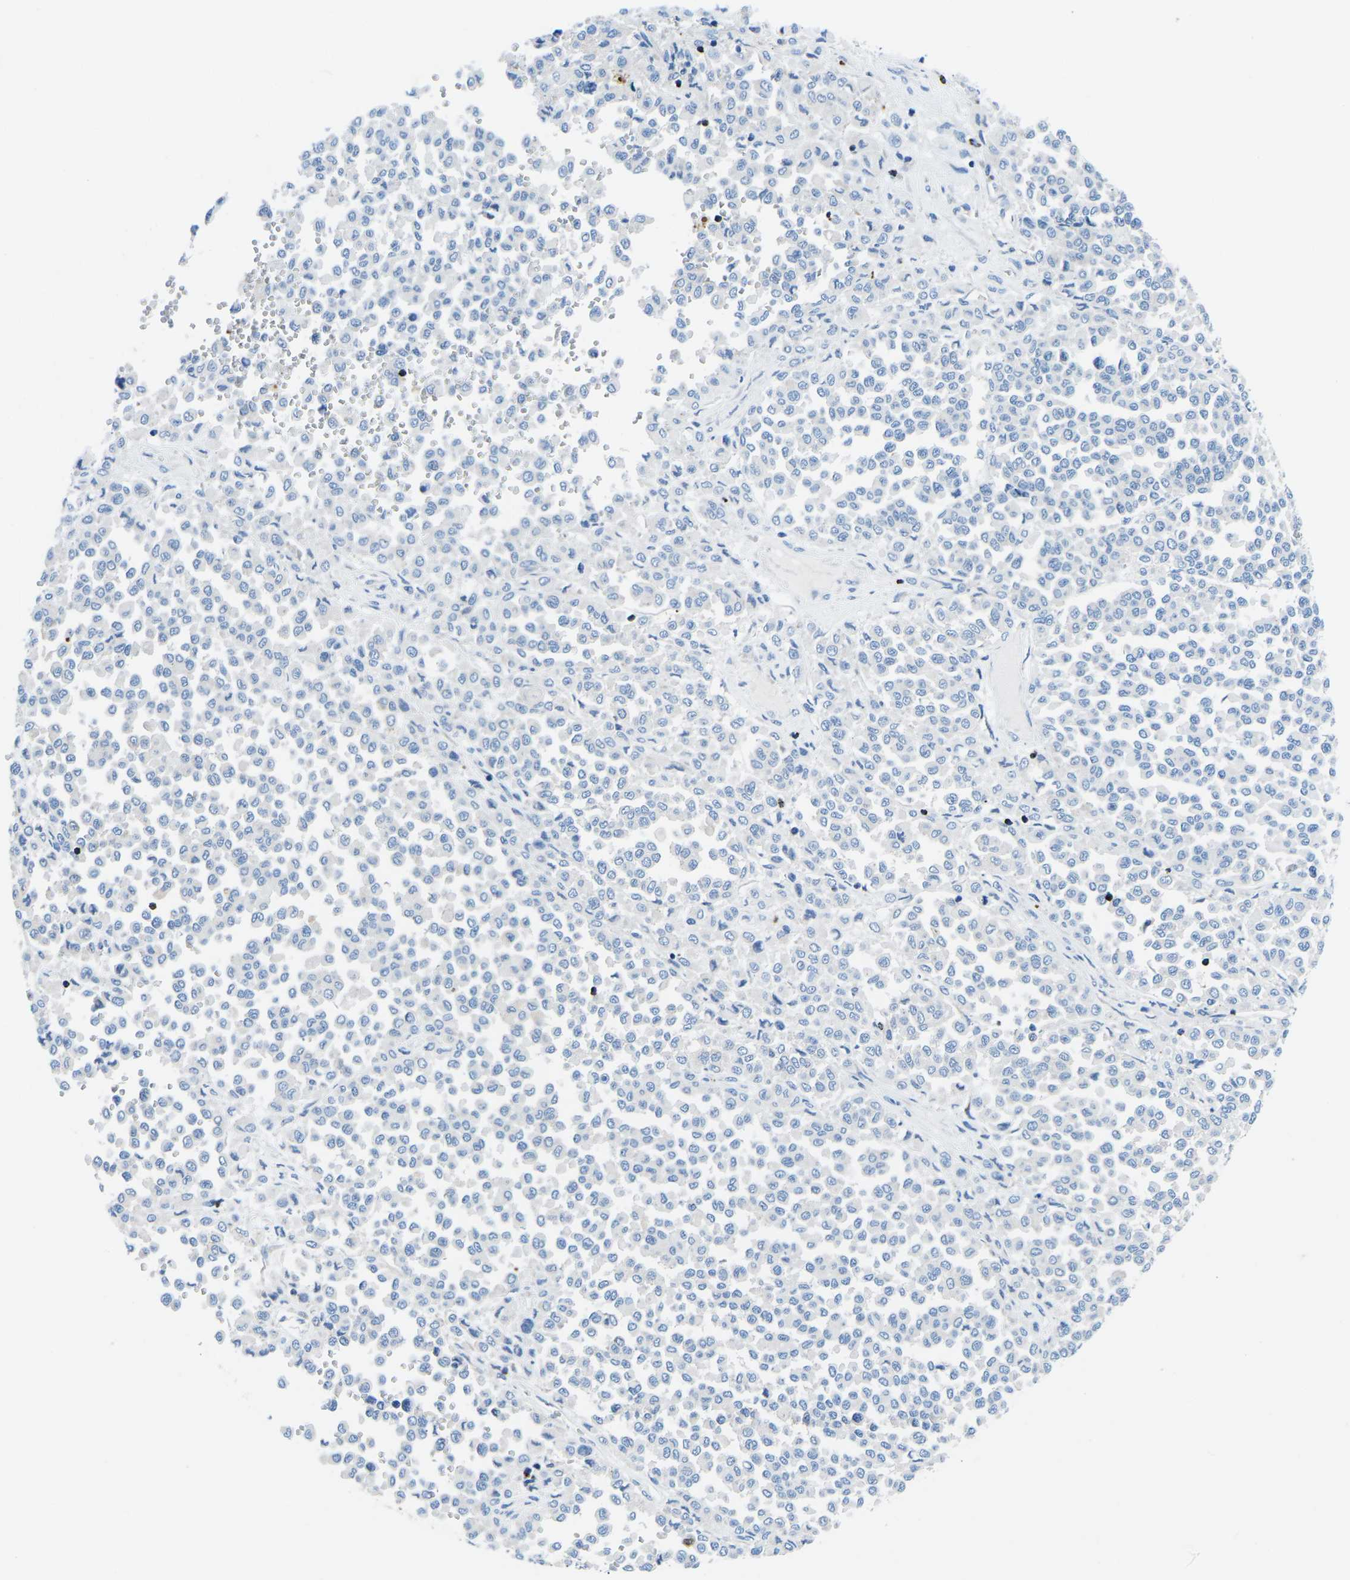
{"staining": {"intensity": "negative", "quantity": "none", "location": "none"}, "tissue": "melanoma", "cell_type": "Tumor cells", "image_type": "cancer", "snomed": [{"axis": "morphology", "description": "Malignant melanoma, Metastatic site"}, {"axis": "topography", "description": "Pancreas"}], "caption": "This is an immunohistochemistry image of melanoma. There is no positivity in tumor cells.", "gene": "MC4R", "patient": {"sex": "female", "age": 30}}